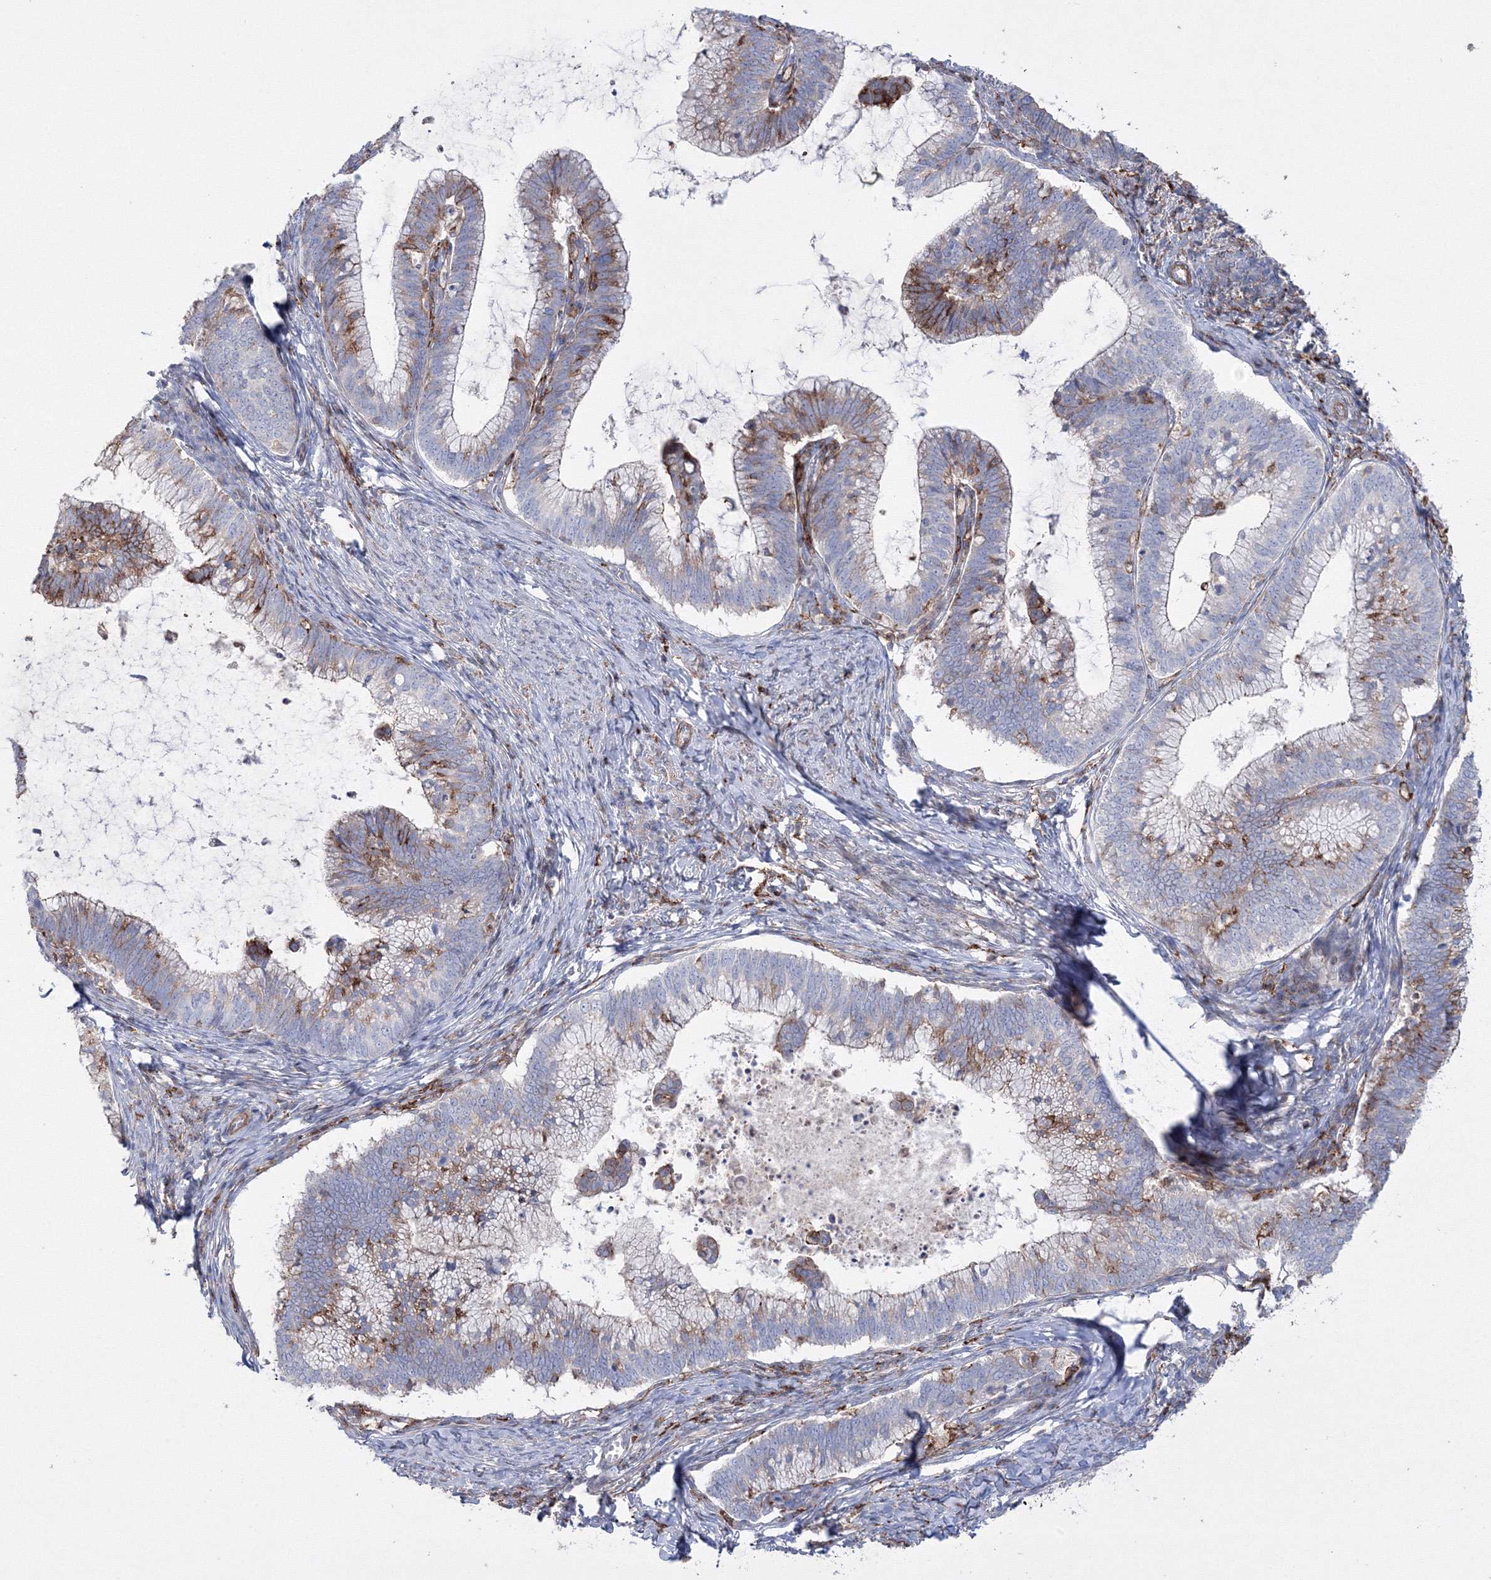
{"staining": {"intensity": "moderate", "quantity": "25%-75%", "location": "cytoplasmic/membranous"}, "tissue": "cervical cancer", "cell_type": "Tumor cells", "image_type": "cancer", "snomed": [{"axis": "morphology", "description": "Adenocarcinoma, NOS"}, {"axis": "topography", "description": "Cervix"}], "caption": "A high-resolution micrograph shows immunohistochemistry staining of adenocarcinoma (cervical), which reveals moderate cytoplasmic/membranous positivity in about 25%-75% of tumor cells. The staining was performed using DAB to visualize the protein expression in brown, while the nuclei were stained in blue with hematoxylin (Magnification: 20x).", "gene": "GPR82", "patient": {"sex": "female", "age": 36}}